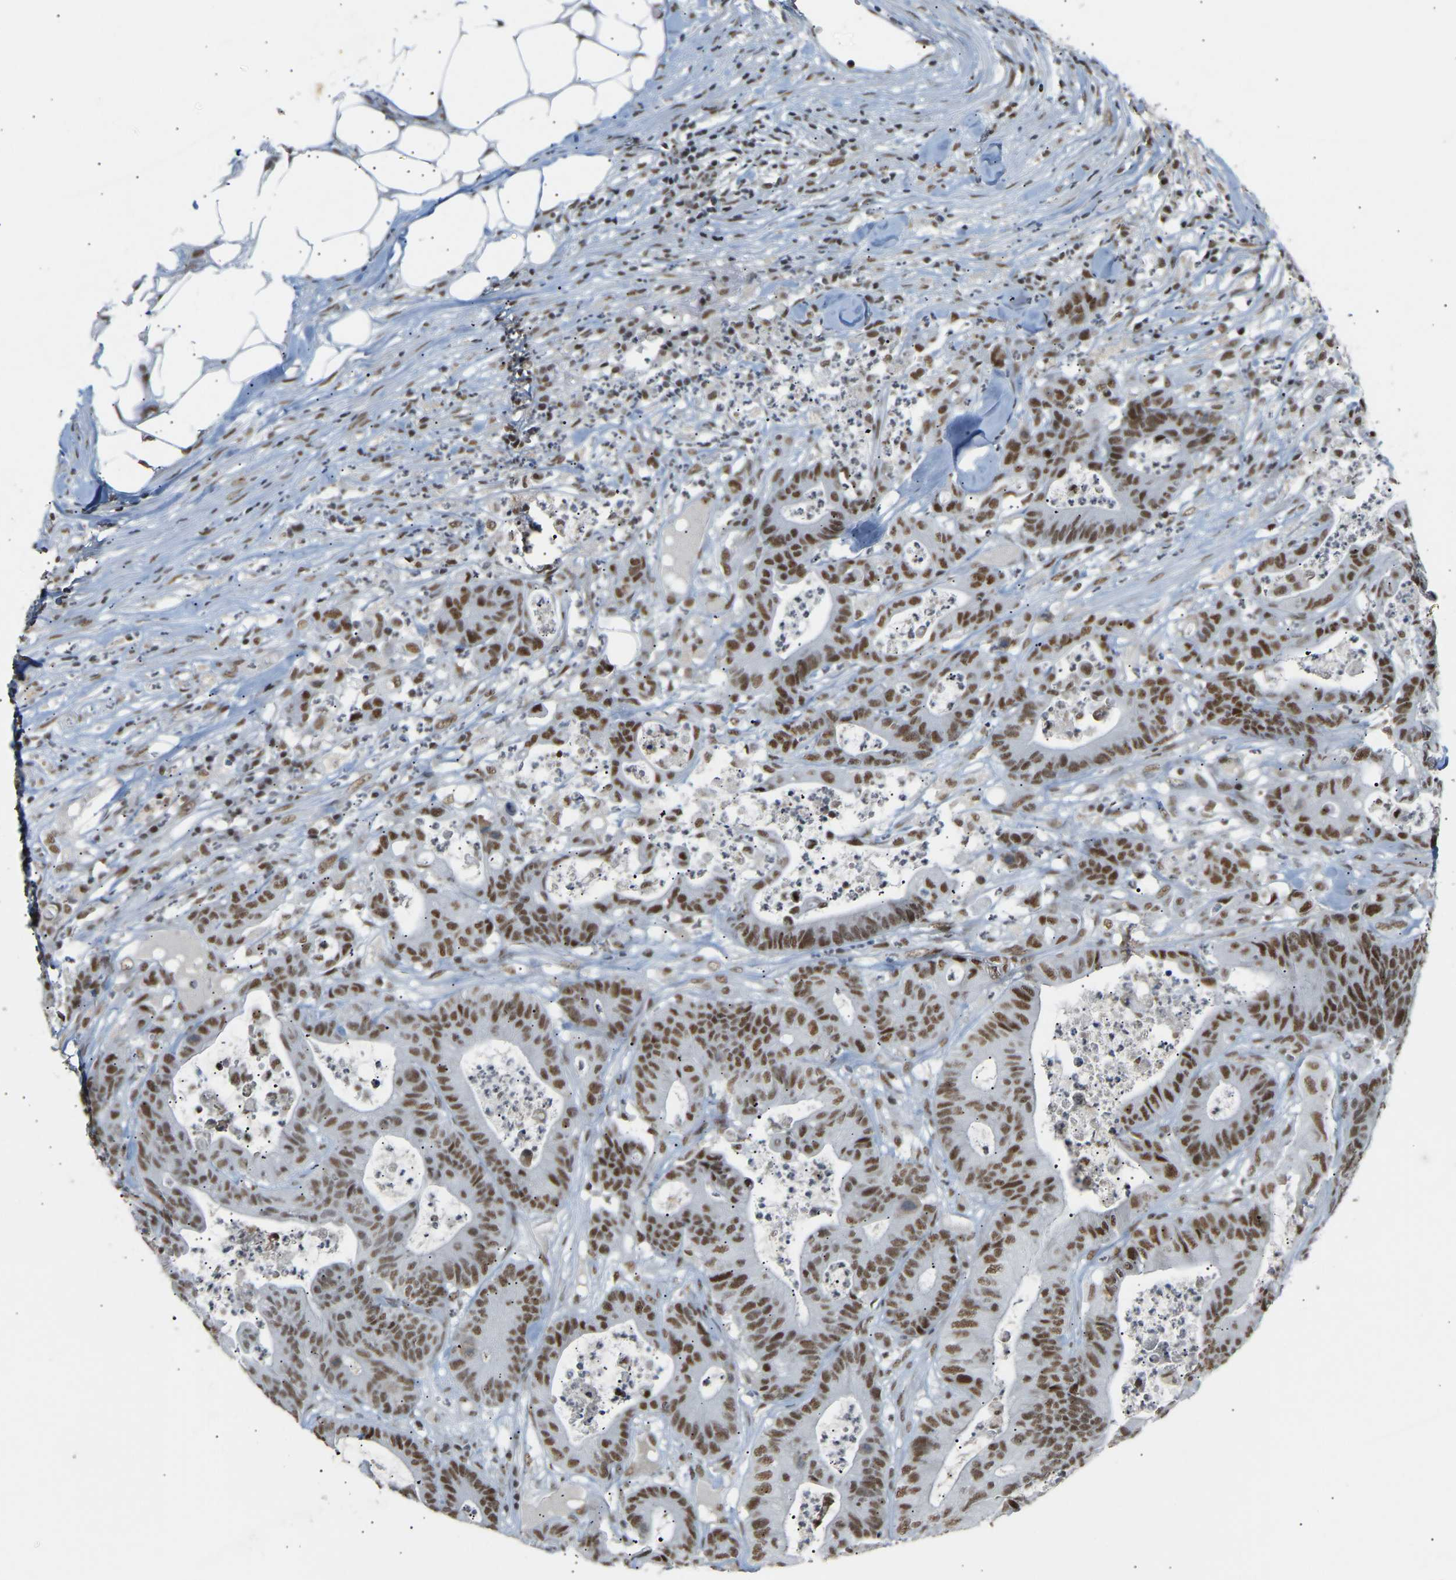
{"staining": {"intensity": "moderate", "quantity": ">75%", "location": "nuclear"}, "tissue": "colorectal cancer", "cell_type": "Tumor cells", "image_type": "cancer", "snomed": [{"axis": "morphology", "description": "Adenocarcinoma, NOS"}, {"axis": "topography", "description": "Colon"}], "caption": "Human colorectal cancer stained with a brown dye shows moderate nuclear positive staining in about >75% of tumor cells.", "gene": "NELFB", "patient": {"sex": "female", "age": 84}}